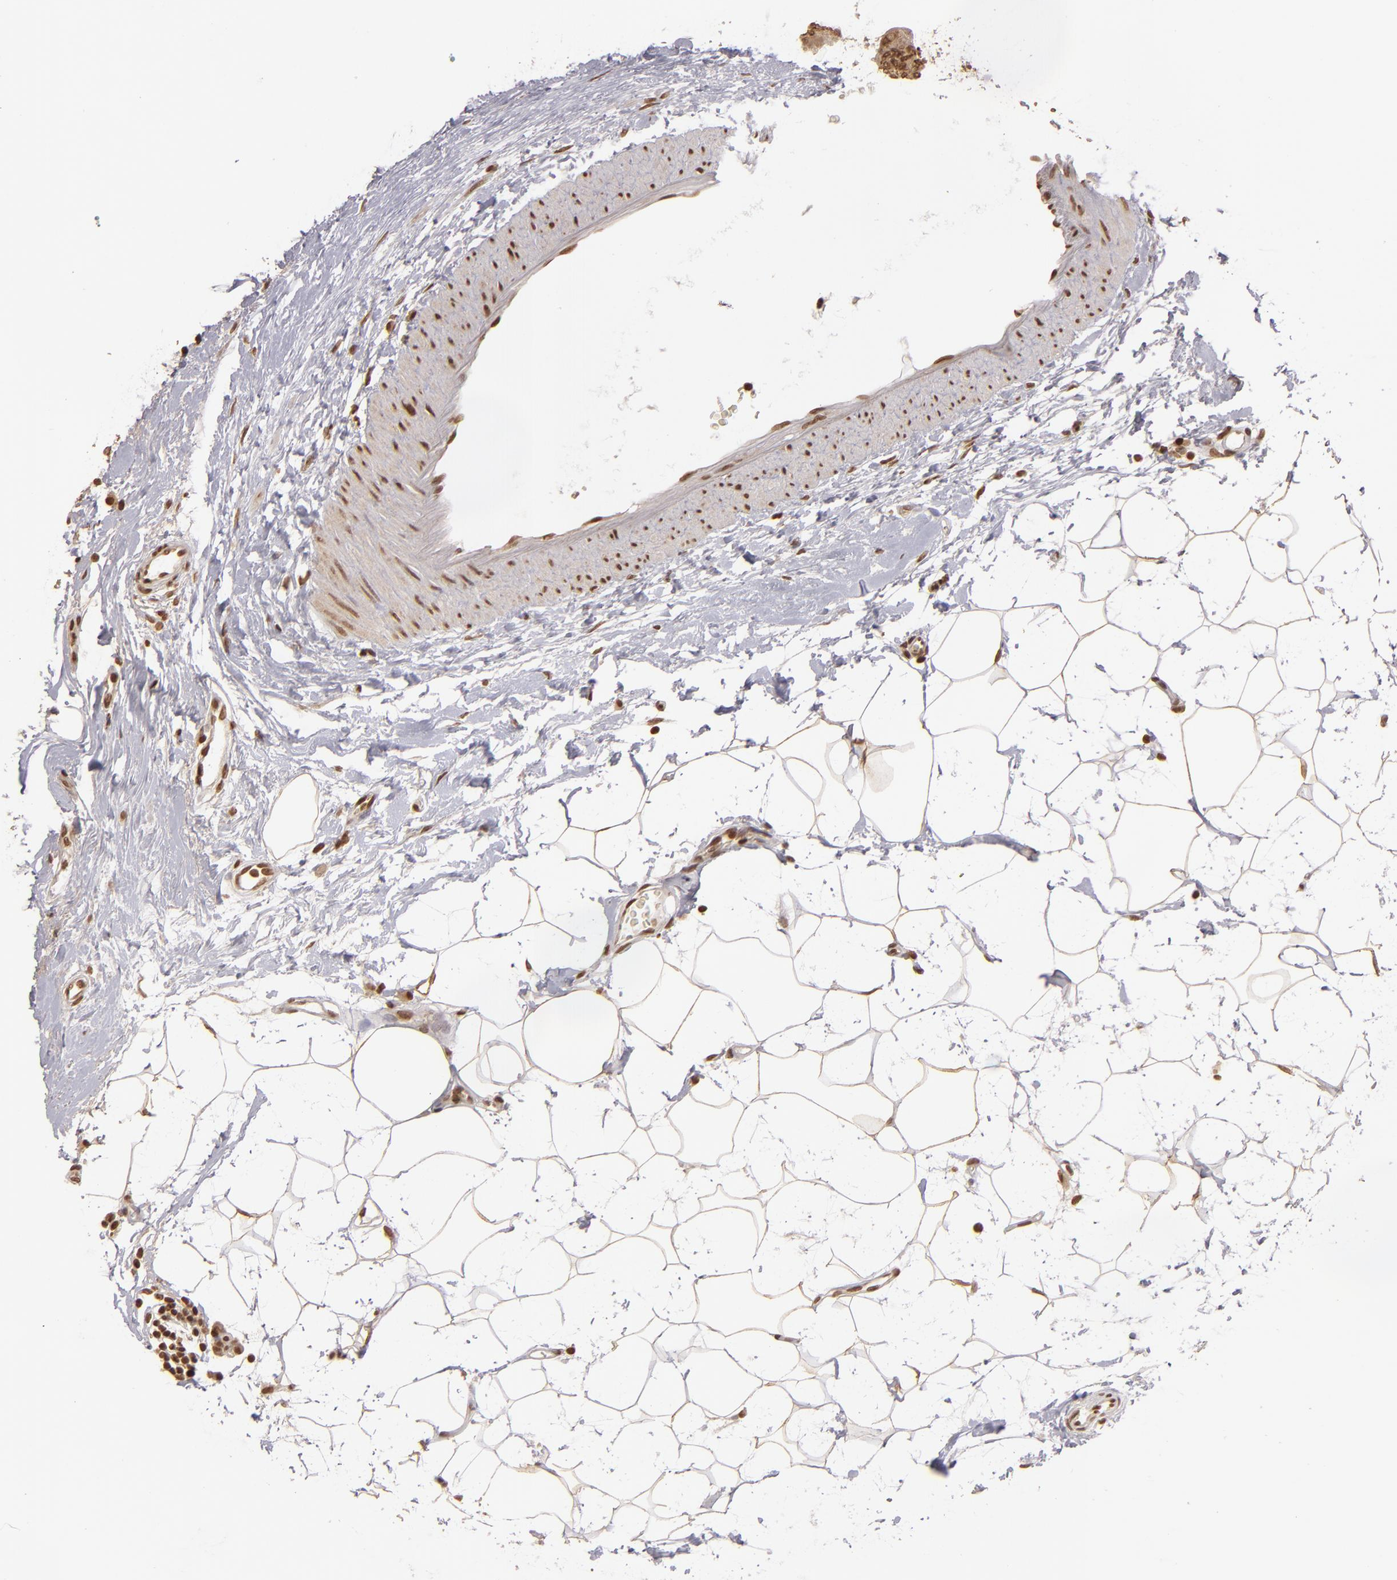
{"staining": {"intensity": "strong", "quantity": ">75%", "location": "cytoplasmic/membranous,nuclear"}, "tissue": "breast cancer", "cell_type": "Tumor cells", "image_type": "cancer", "snomed": [{"axis": "morphology", "description": "Duct carcinoma"}, {"axis": "topography", "description": "Breast"}], "caption": "IHC of invasive ductal carcinoma (breast) shows high levels of strong cytoplasmic/membranous and nuclear expression in approximately >75% of tumor cells.", "gene": "CUL3", "patient": {"sex": "female", "age": 40}}